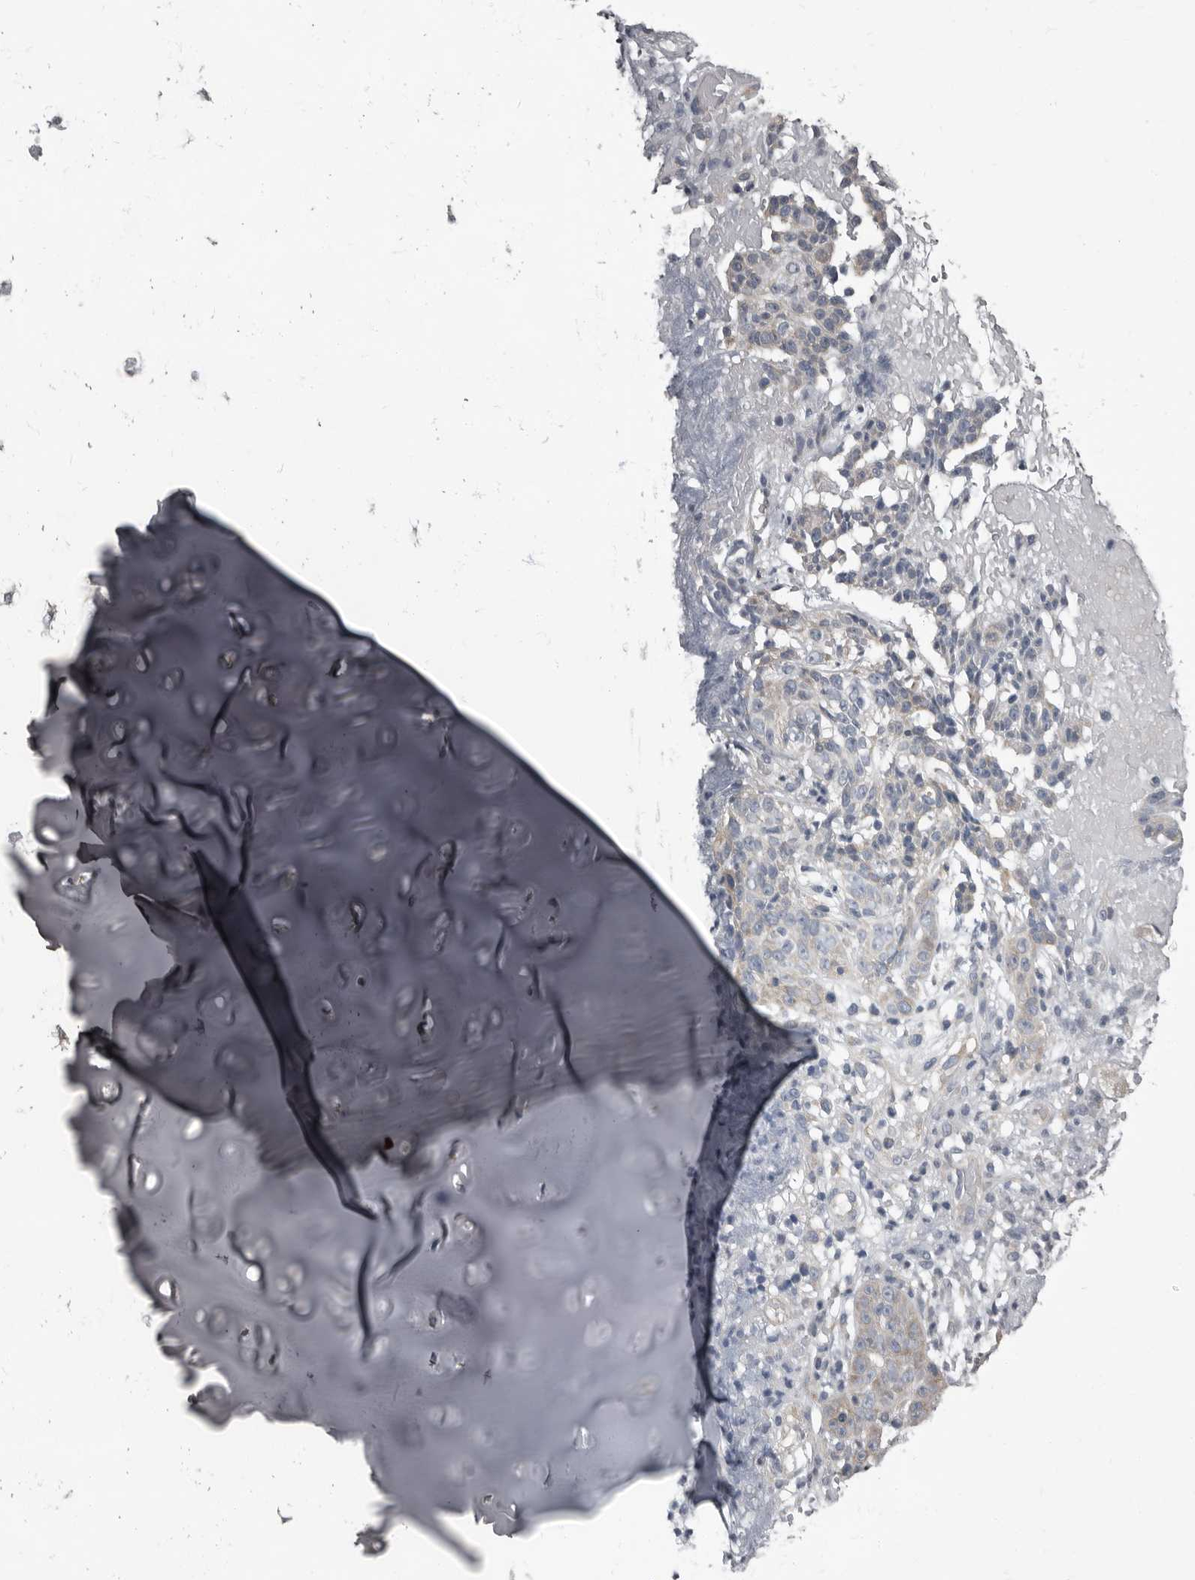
{"staining": {"intensity": "weak", "quantity": "<25%", "location": "cytoplasmic/membranous"}, "tissue": "adipose tissue", "cell_type": "Adipocytes", "image_type": "normal", "snomed": [{"axis": "morphology", "description": "Normal tissue, NOS"}, {"axis": "morphology", "description": "Basal cell carcinoma"}, {"axis": "topography", "description": "Cartilage tissue"}, {"axis": "topography", "description": "Nasopharynx"}, {"axis": "topography", "description": "Oral tissue"}], "caption": "This photomicrograph is of unremarkable adipose tissue stained with immunohistochemistry (IHC) to label a protein in brown with the nuclei are counter-stained blue. There is no staining in adipocytes.", "gene": "TPD52L1", "patient": {"sex": "female", "age": 77}}